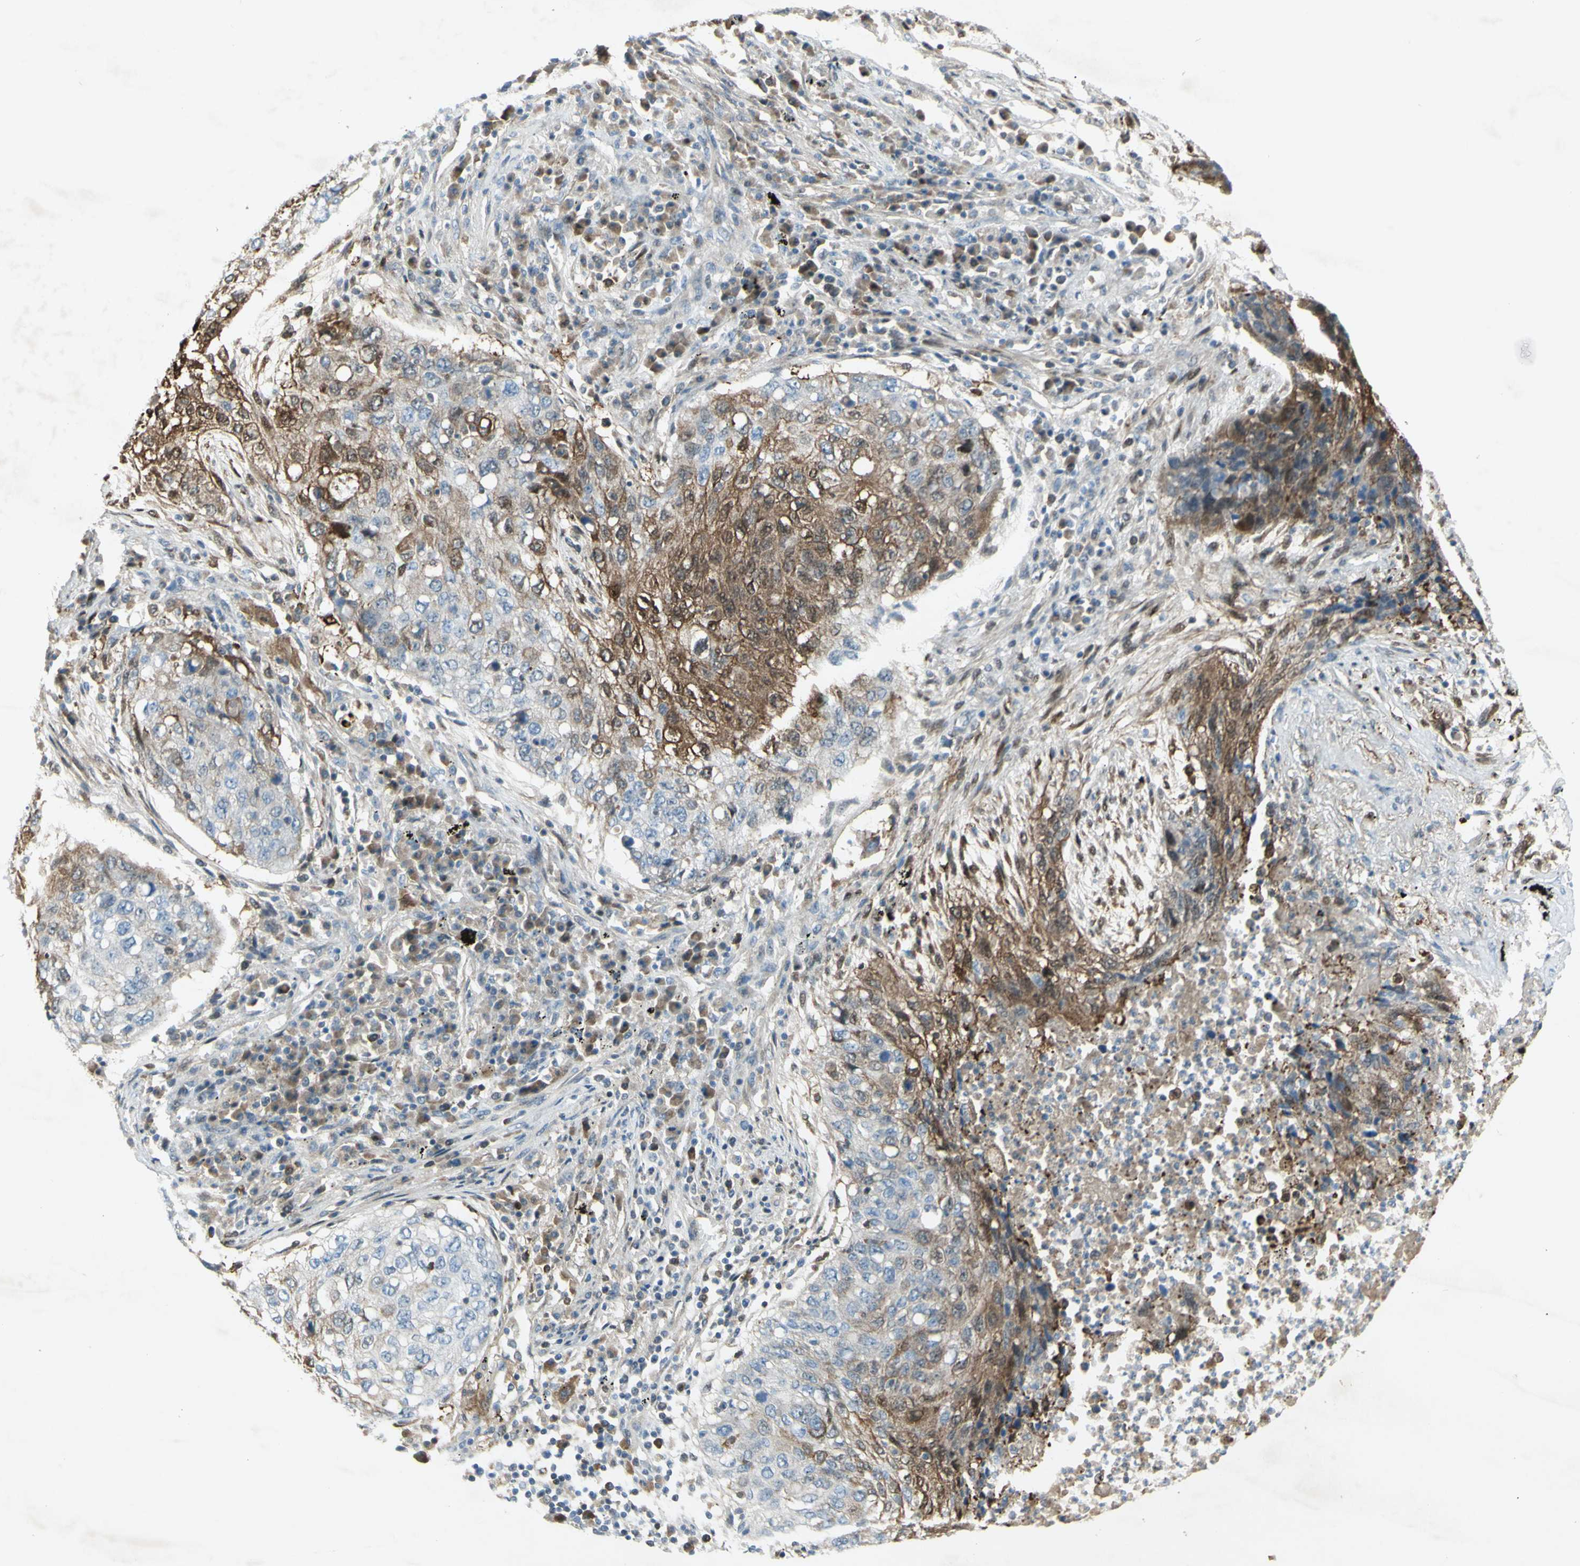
{"staining": {"intensity": "moderate", "quantity": ">75%", "location": "cytoplasmic/membranous"}, "tissue": "lung cancer", "cell_type": "Tumor cells", "image_type": "cancer", "snomed": [{"axis": "morphology", "description": "Squamous cell carcinoma, NOS"}, {"axis": "topography", "description": "Lung"}], "caption": "Immunohistochemical staining of human squamous cell carcinoma (lung) displays medium levels of moderate cytoplasmic/membranous positivity in about >75% of tumor cells.", "gene": "C1orf159", "patient": {"sex": "female", "age": 63}}